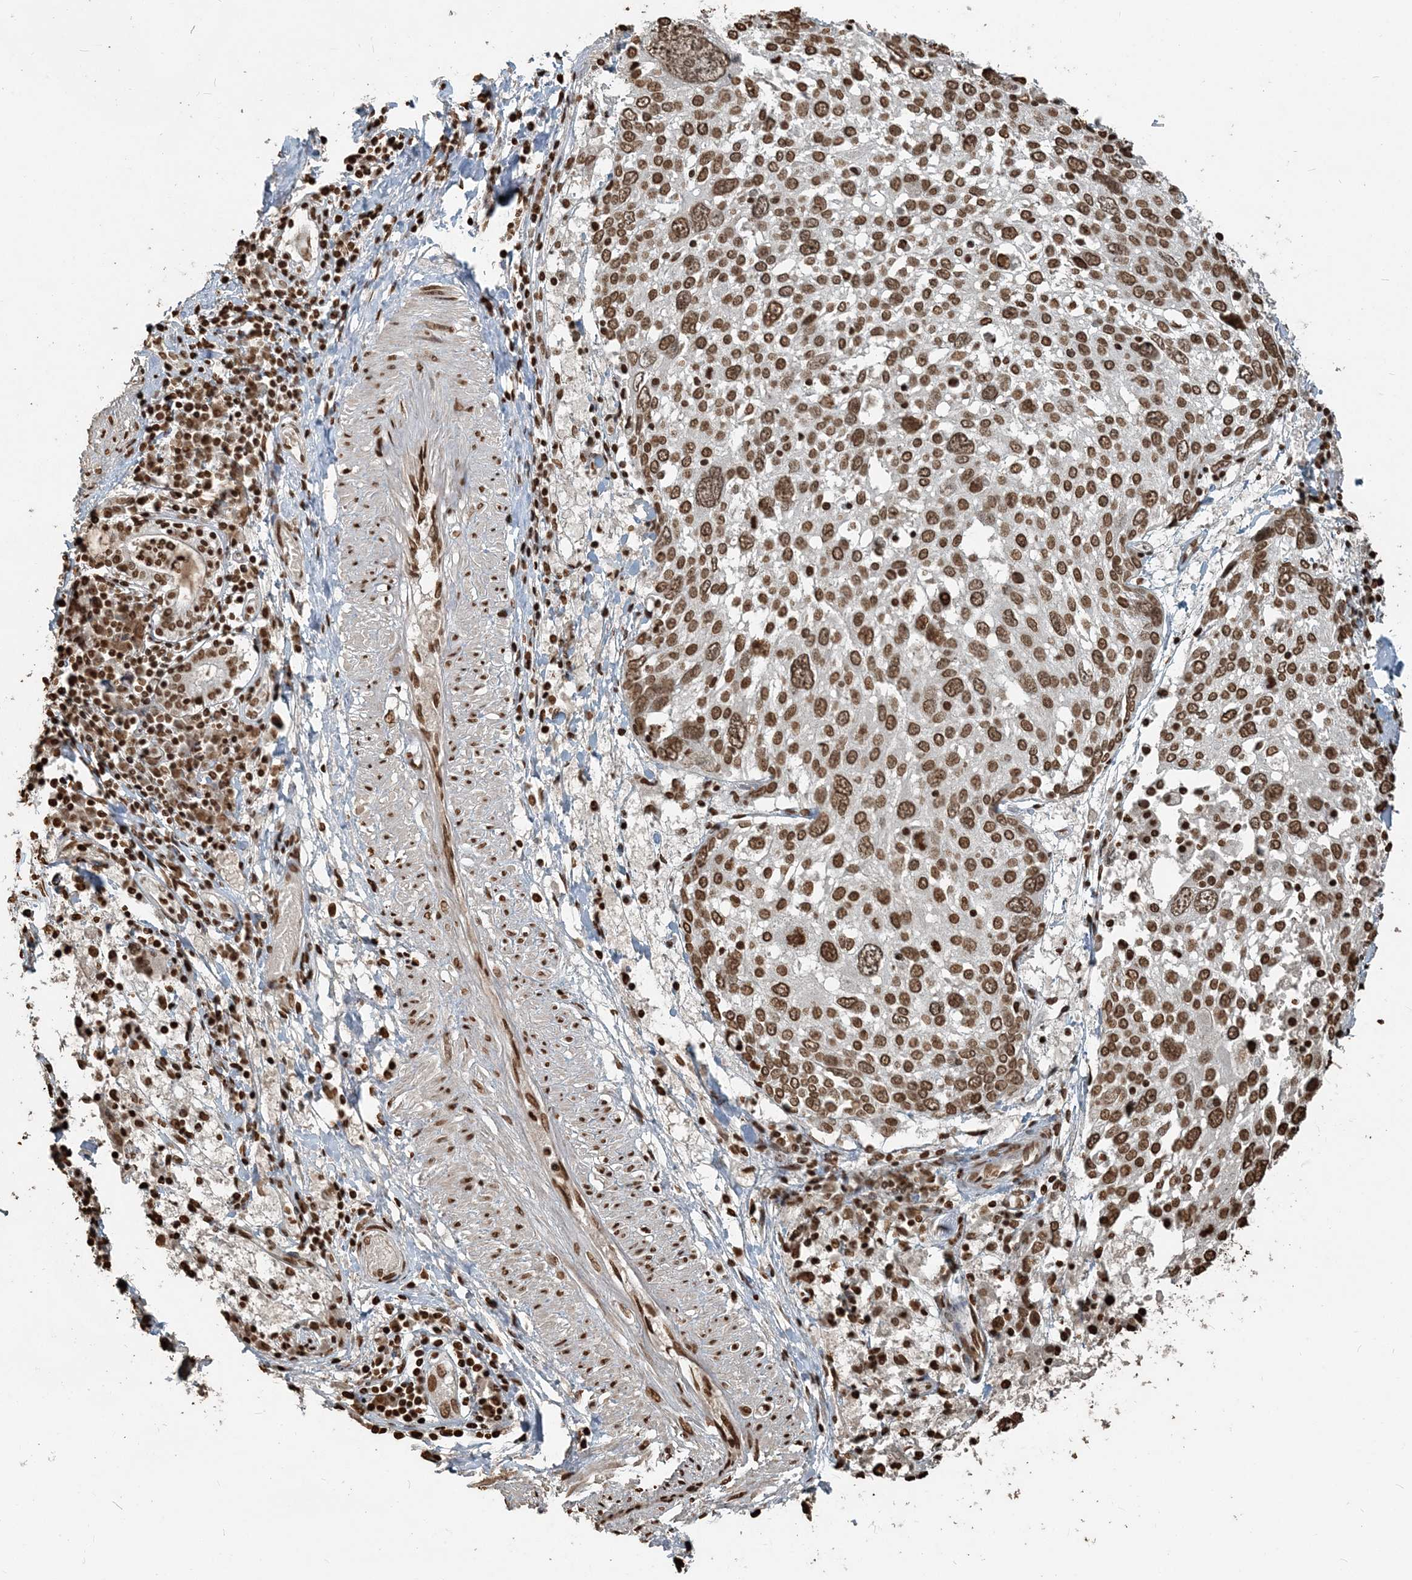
{"staining": {"intensity": "moderate", "quantity": ">75%", "location": "nuclear"}, "tissue": "lung cancer", "cell_type": "Tumor cells", "image_type": "cancer", "snomed": [{"axis": "morphology", "description": "Squamous cell carcinoma, NOS"}, {"axis": "topography", "description": "Lung"}], "caption": "A histopathology image of lung squamous cell carcinoma stained for a protein shows moderate nuclear brown staining in tumor cells.", "gene": "H3-3B", "patient": {"sex": "male", "age": 65}}